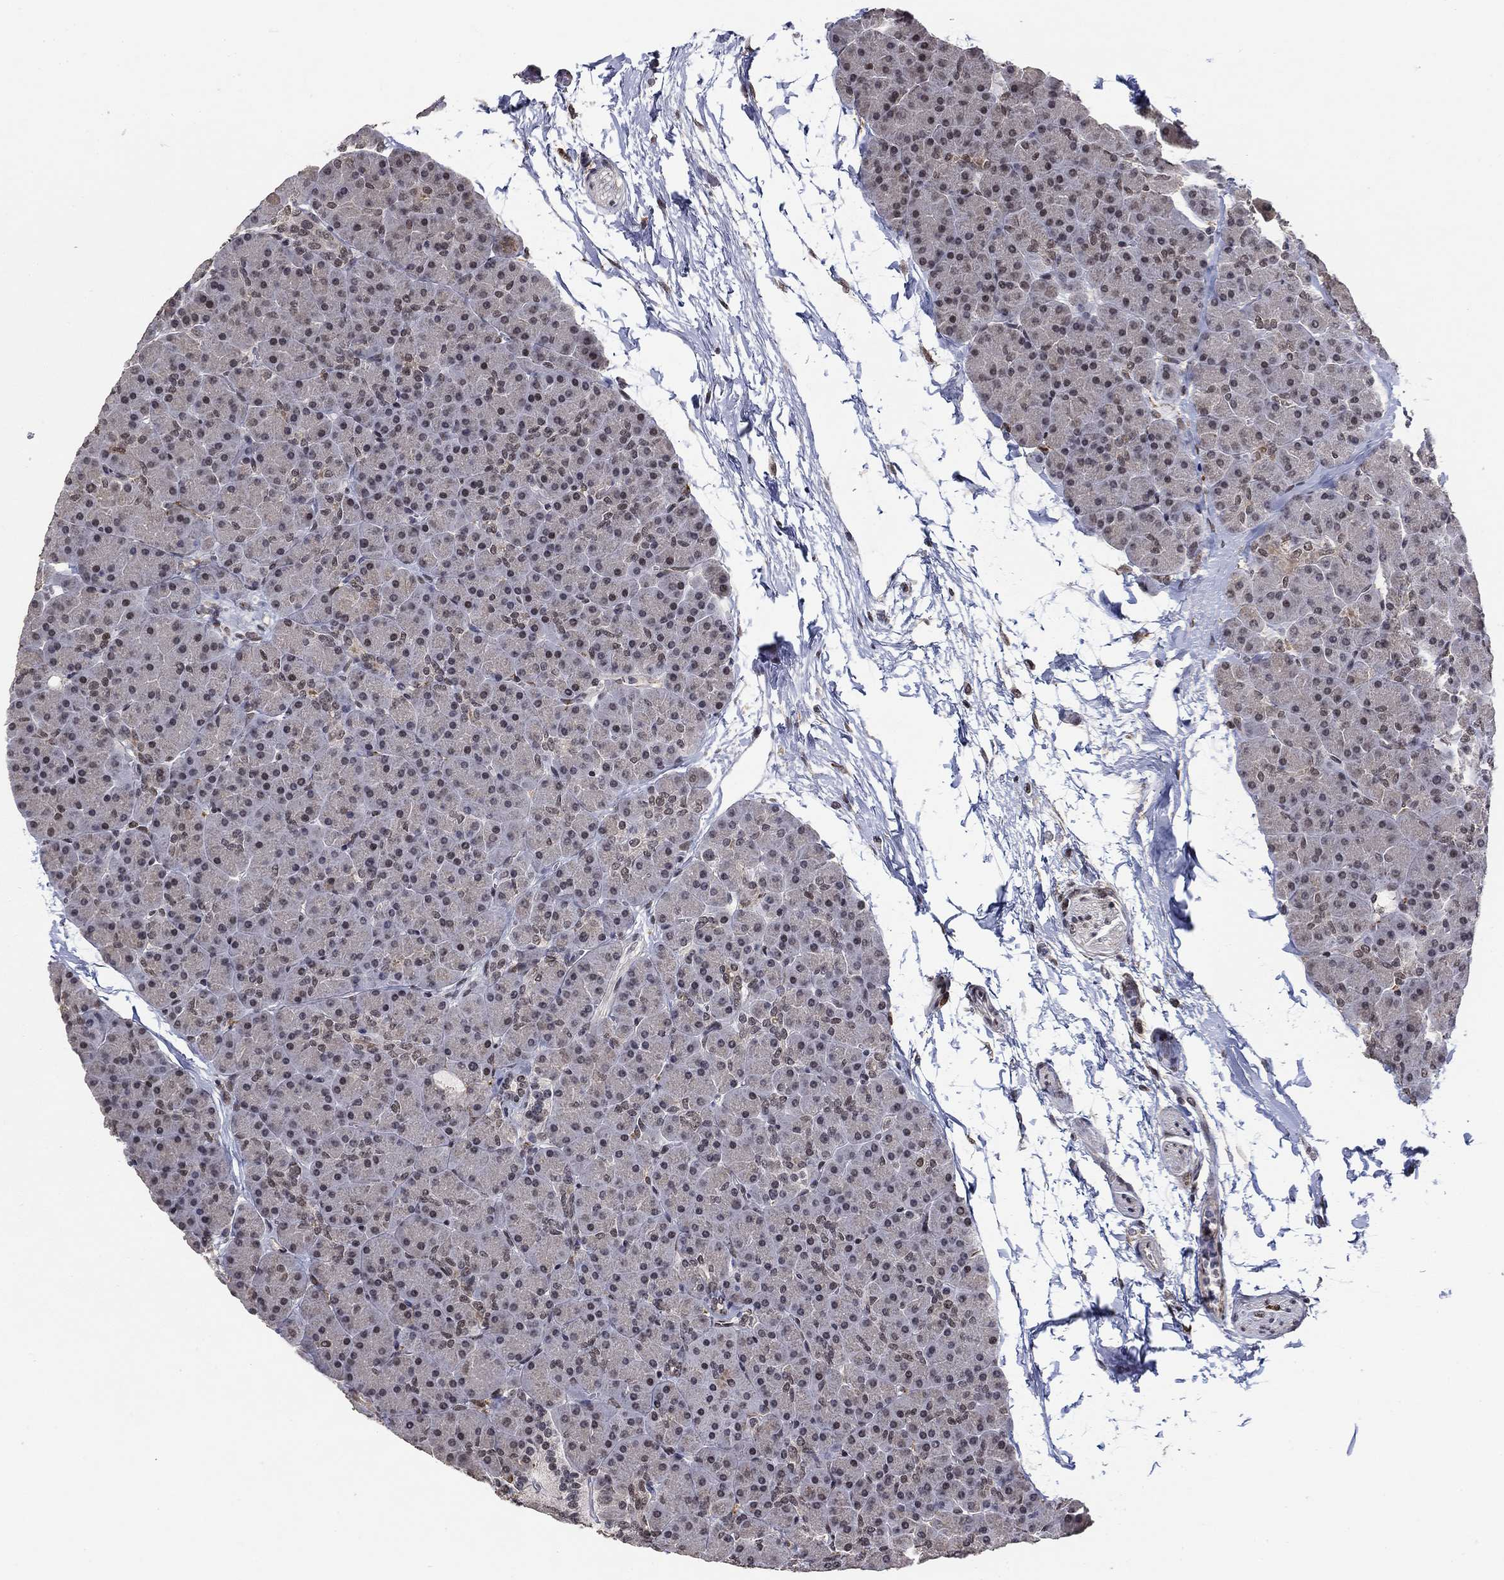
{"staining": {"intensity": "moderate", "quantity": "<25%", "location": "nuclear"}, "tissue": "pancreas", "cell_type": "Exocrine glandular cells", "image_type": "normal", "snomed": [{"axis": "morphology", "description": "Normal tissue, NOS"}, {"axis": "topography", "description": "Pancreas"}], "caption": "This micrograph exhibits benign pancreas stained with immunohistochemistry (IHC) to label a protein in brown. The nuclear of exocrine glandular cells show moderate positivity for the protein. Nuclei are counter-stained blue.", "gene": "GRIA3", "patient": {"sex": "female", "age": 44}}